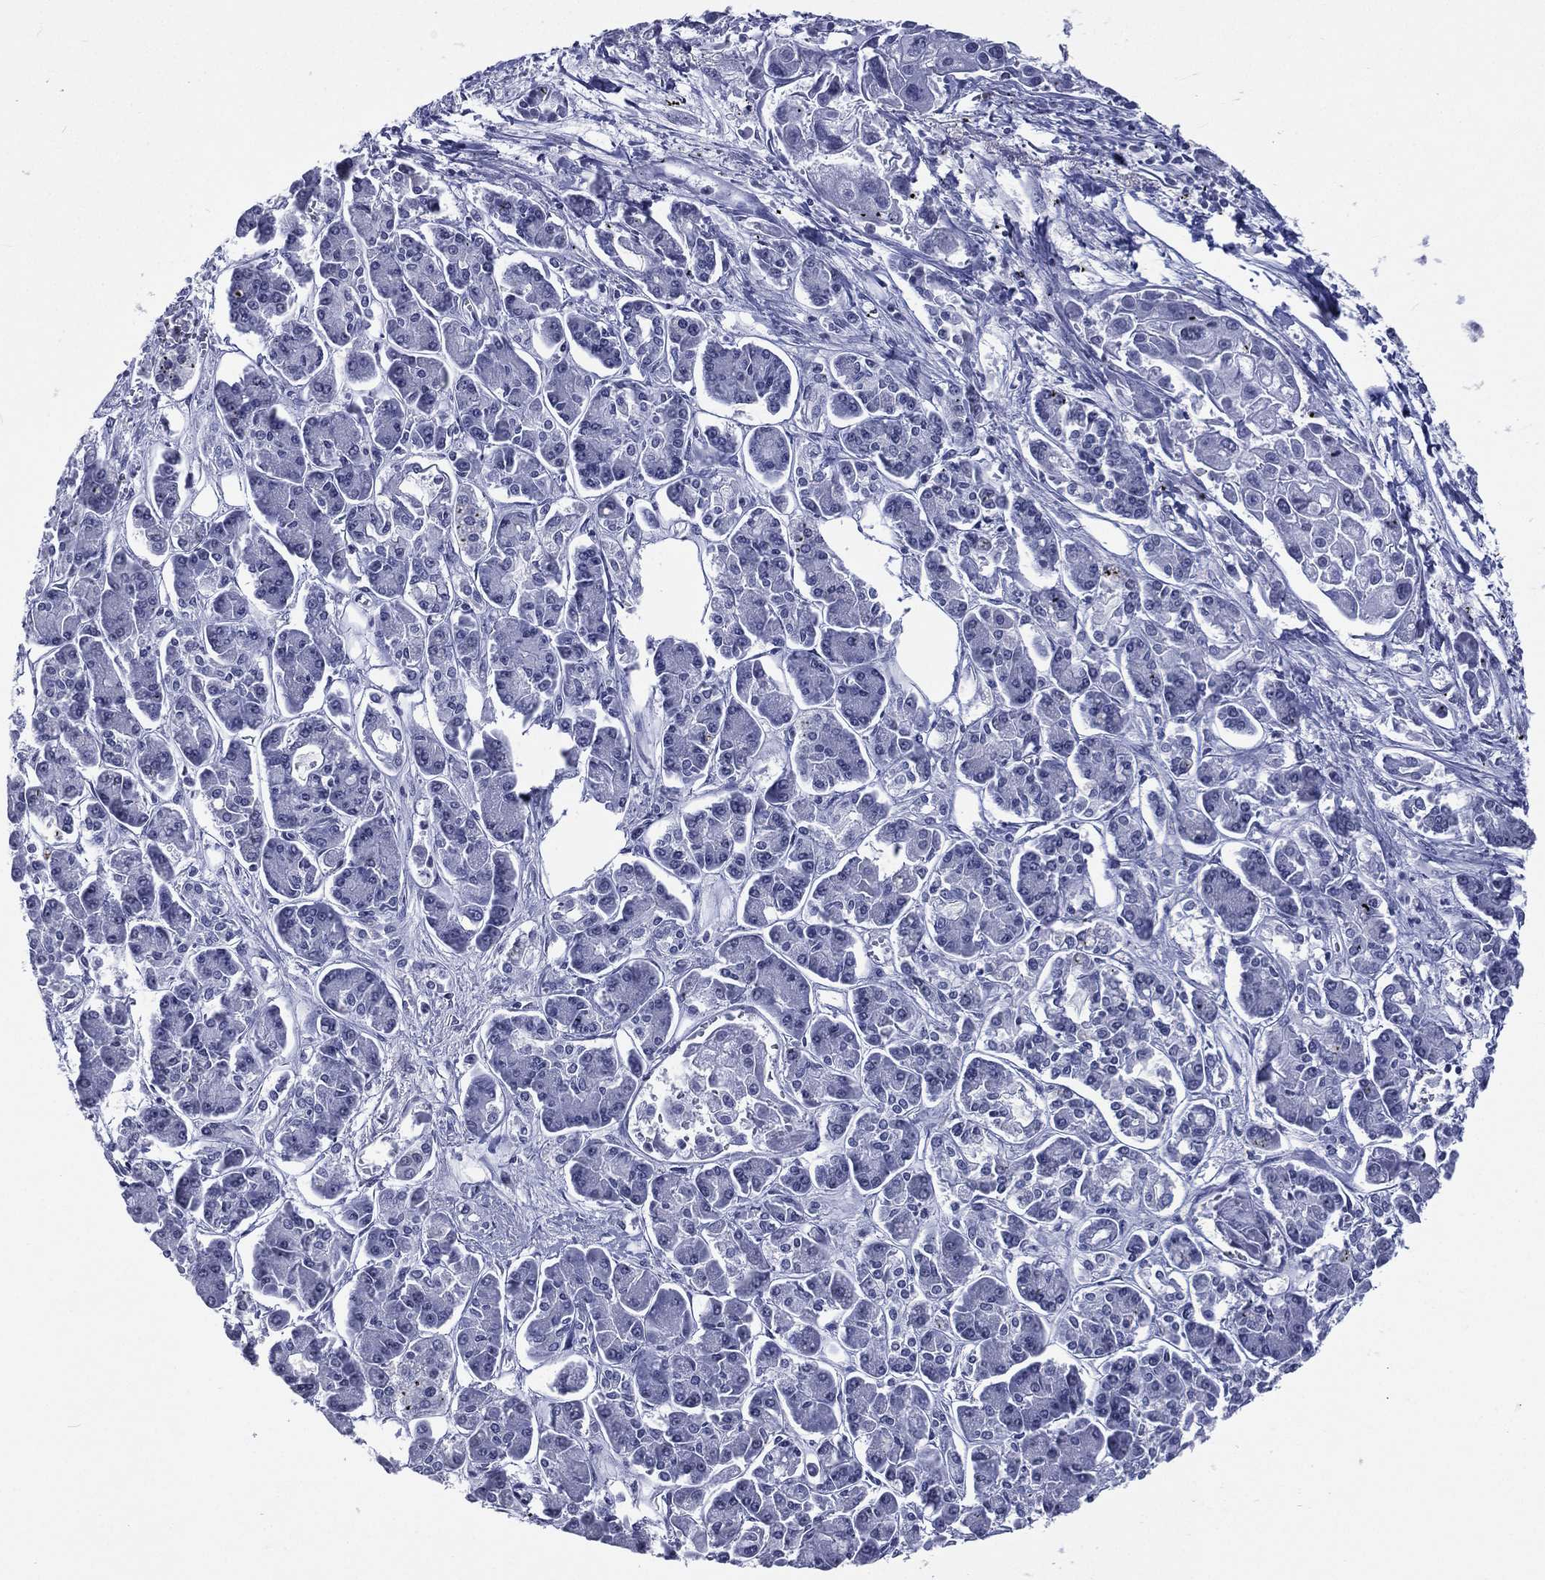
{"staining": {"intensity": "negative", "quantity": "none", "location": "none"}, "tissue": "pancreatic cancer", "cell_type": "Tumor cells", "image_type": "cancer", "snomed": [{"axis": "morphology", "description": "Adenocarcinoma, NOS"}, {"axis": "topography", "description": "Pancreas"}], "caption": "Tumor cells are negative for protein expression in human pancreatic cancer (adenocarcinoma).", "gene": "SSX1", "patient": {"sex": "male", "age": 85}}